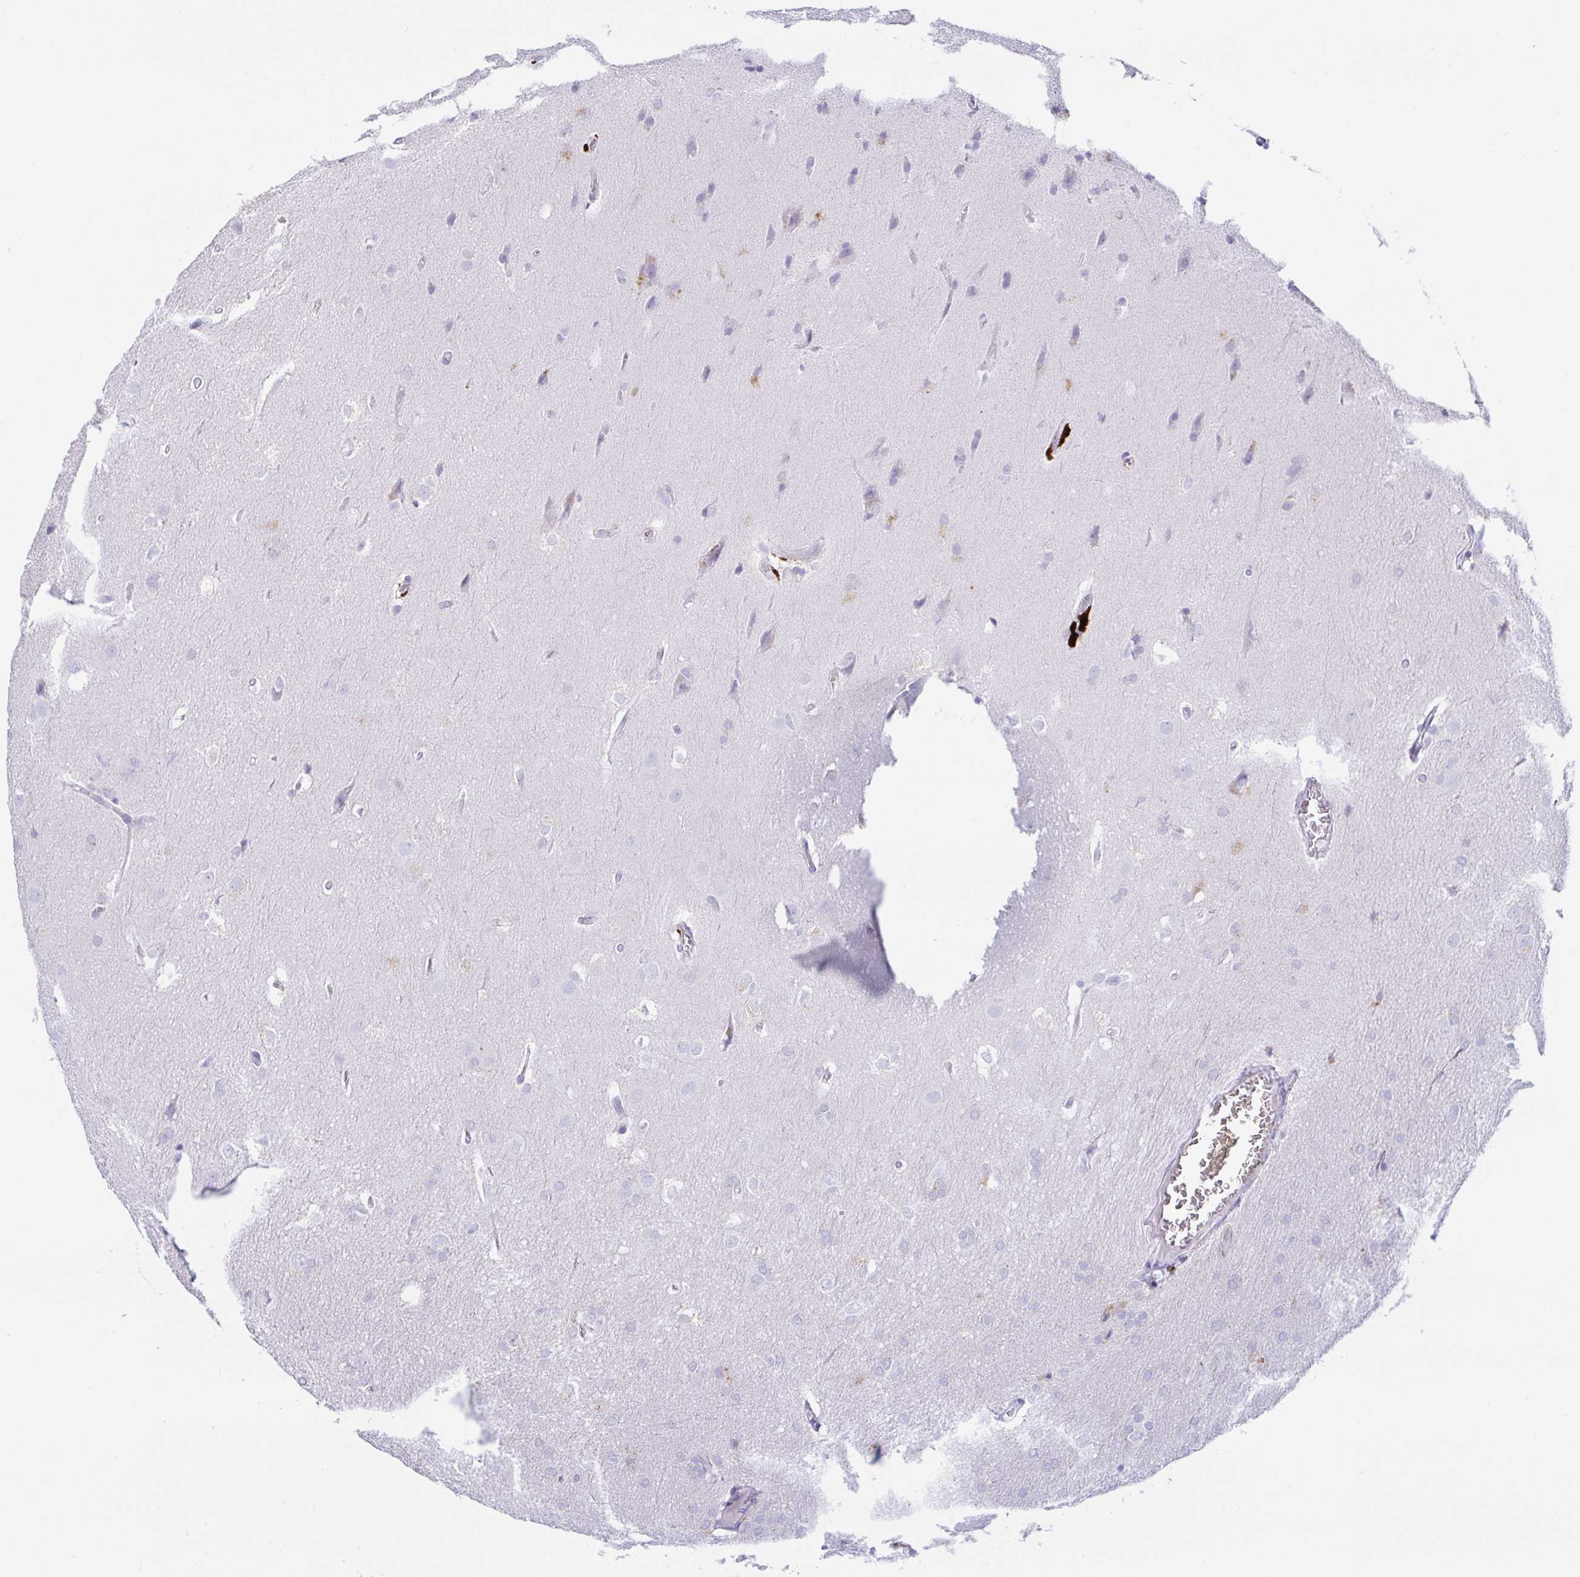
{"staining": {"intensity": "negative", "quantity": "none", "location": "none"}, "tissue": "glioma", "cell_type": "Tumor cells", "image_type": "cancer", "snomed": [{"axis": "morphology", "description": "Glioma, malignant, Low grade"}, {"axis": "topography", "description": "Brain"}], "caption": "An image of glioma stained for a protein demonstrates no brown staining in tumor cells. (IHC, brightfield microscopy, high magnification).", "gene": "PAX8", "patient": {"sex": "female", "age": 32}}